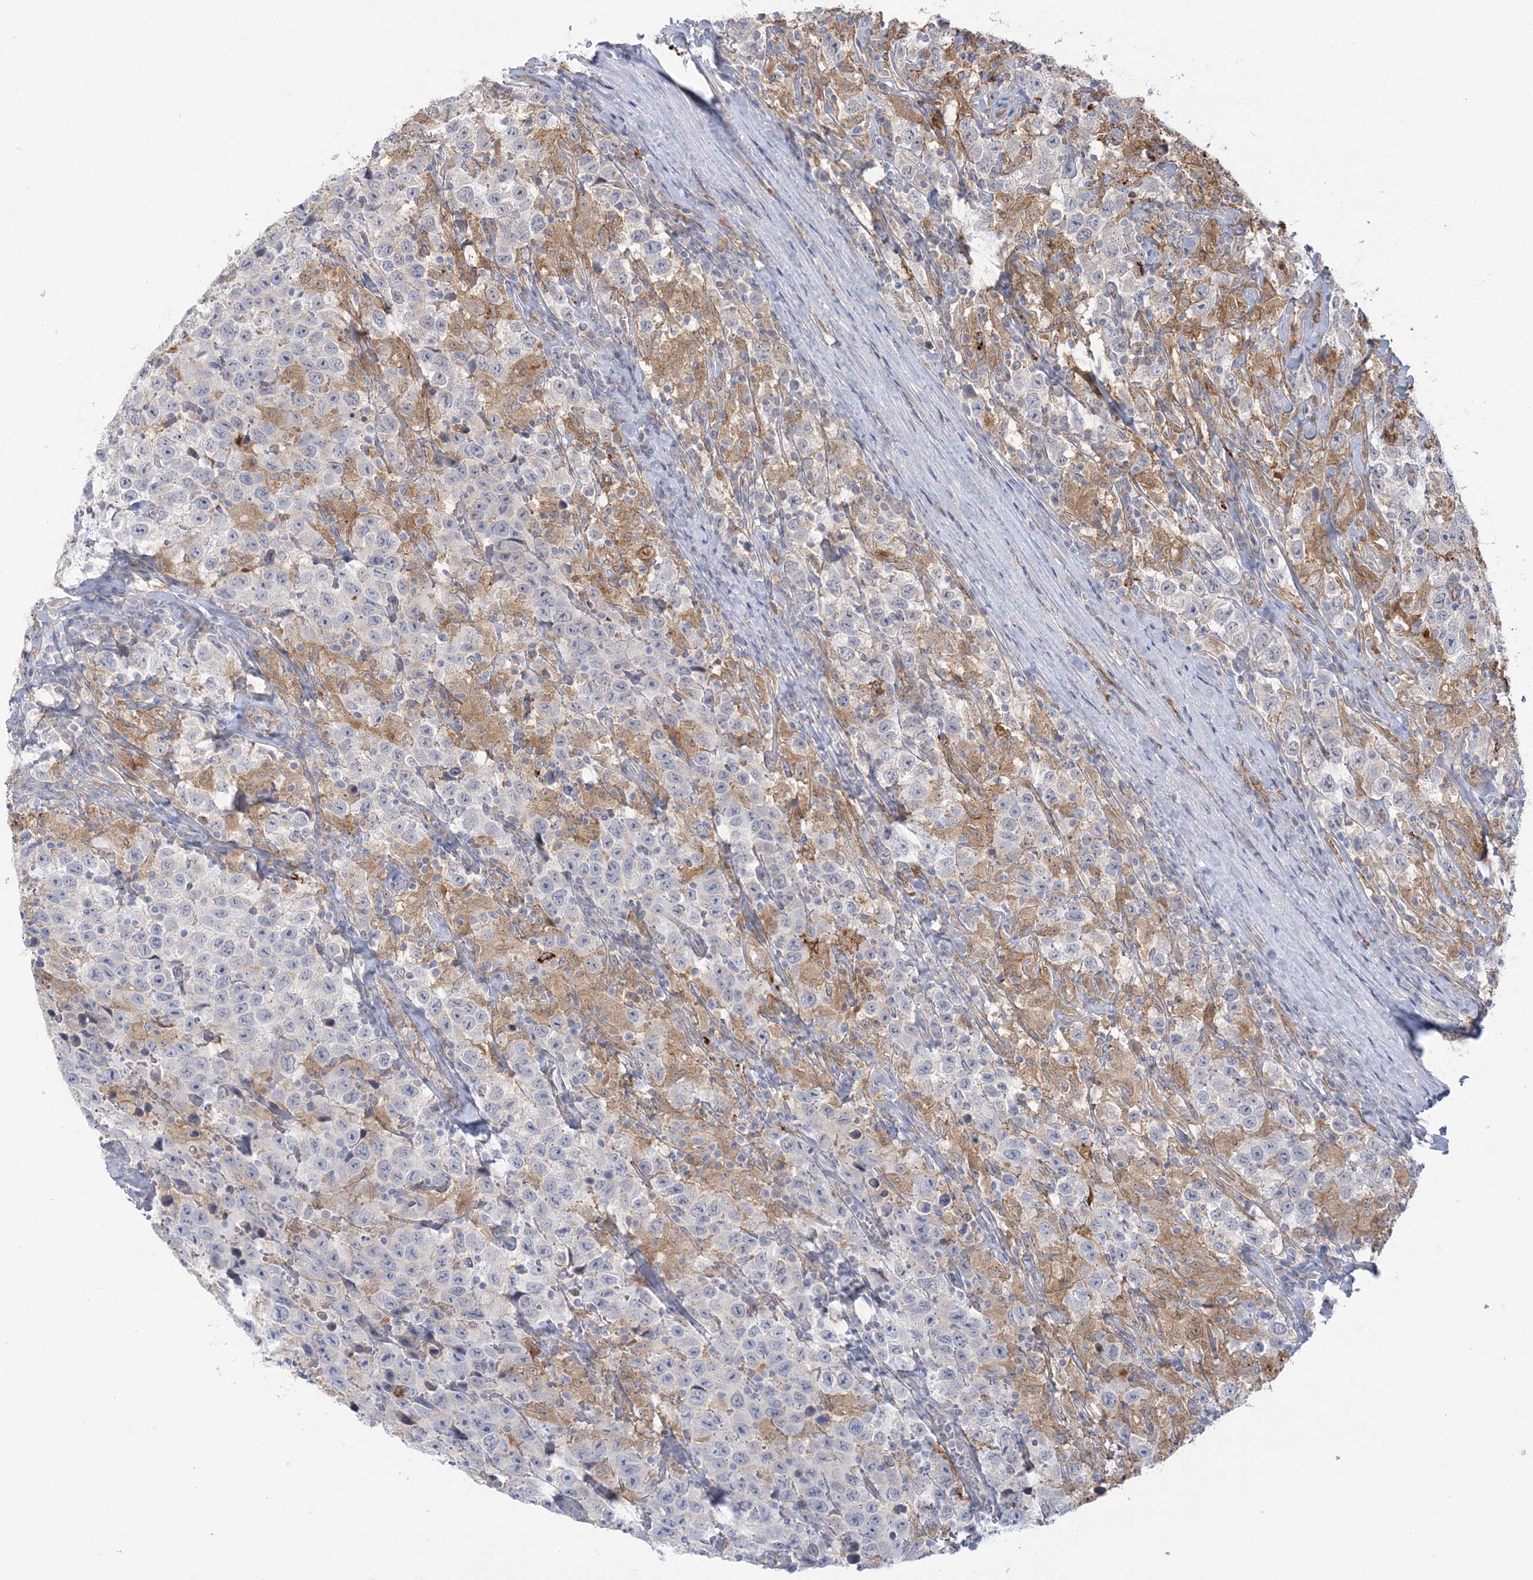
{"staining": {"intensity": "negative", "quantity": "none", "location": "none"}, "tissue": "testis cancer", "cell_type": "Tumor cells", "image_type": "cancer", "snomed": [{"axis": "morphology", "description": "Seminoma, NOS"}, {"axis": "topography", "description": "Testis"}], "caption": "Immunohistochemistry (IHC) photomicrograph of human testis cancer (seminoma) stained for a protein (brown), which exhibits no staining in tumor cells.", "gene": "HAAO", "patient": {"sex": "male", "age": 41}}